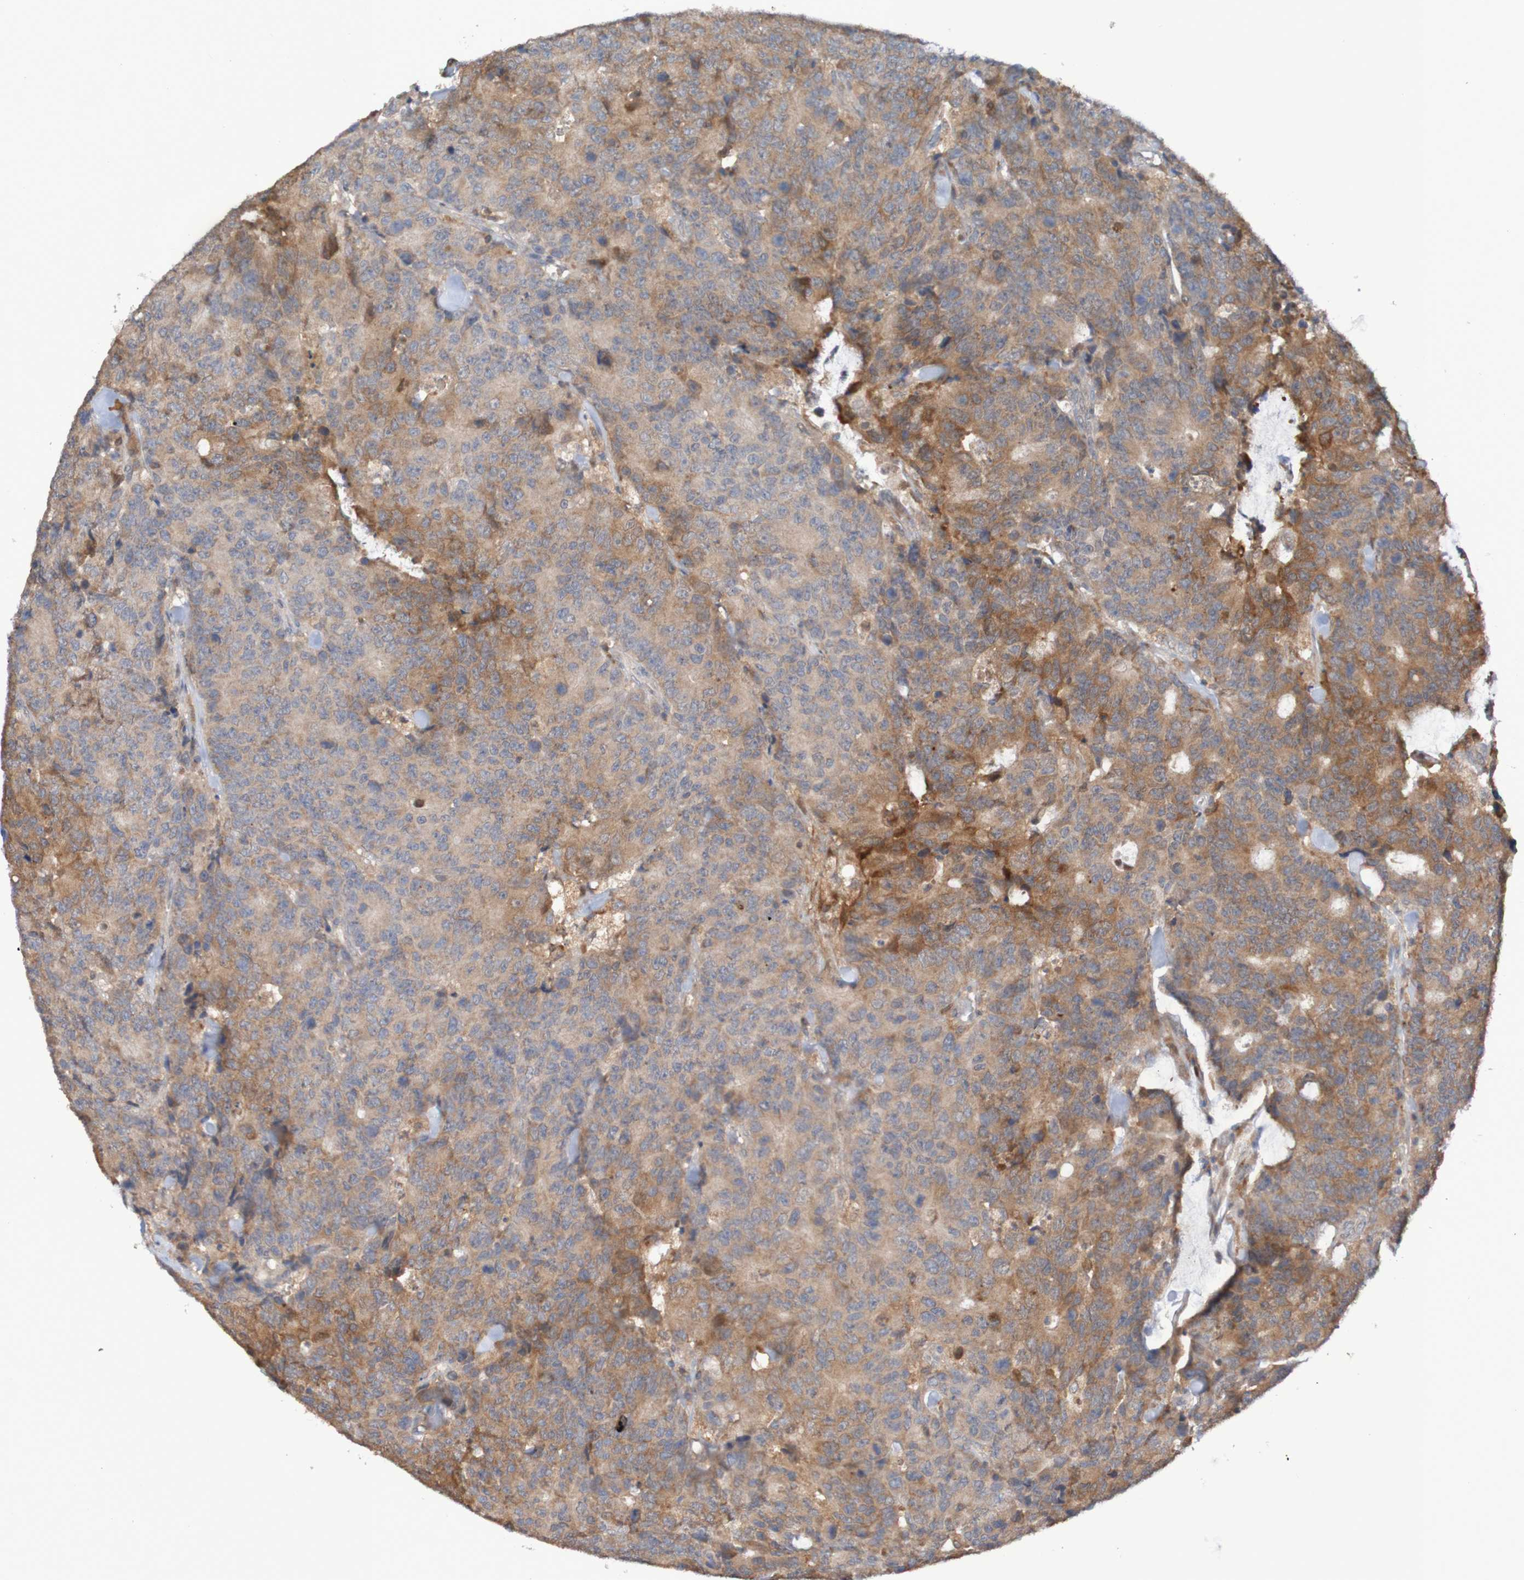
{"staining": {"intensity": "moderate", "quantity": ">75%", "location": "cytoplasmic/membranous"}, "tissue": "colorectal cancer", "cell_type": "Tumor cells", "image_type": "cancer", "snomed": [{"axis": "morphology", "description": "Adenocarcinoma, NOS"}, {"axis": "topography", "description": "Colon"}], "caption": "Colorectal adenocarcinoma stained for a protein (brown) shows moderate cytoplasmic/membranous positive staining in about >75% of tumor cells.", "gene": "C3orf18", "patient": {"sex": "female", "age": 86}}